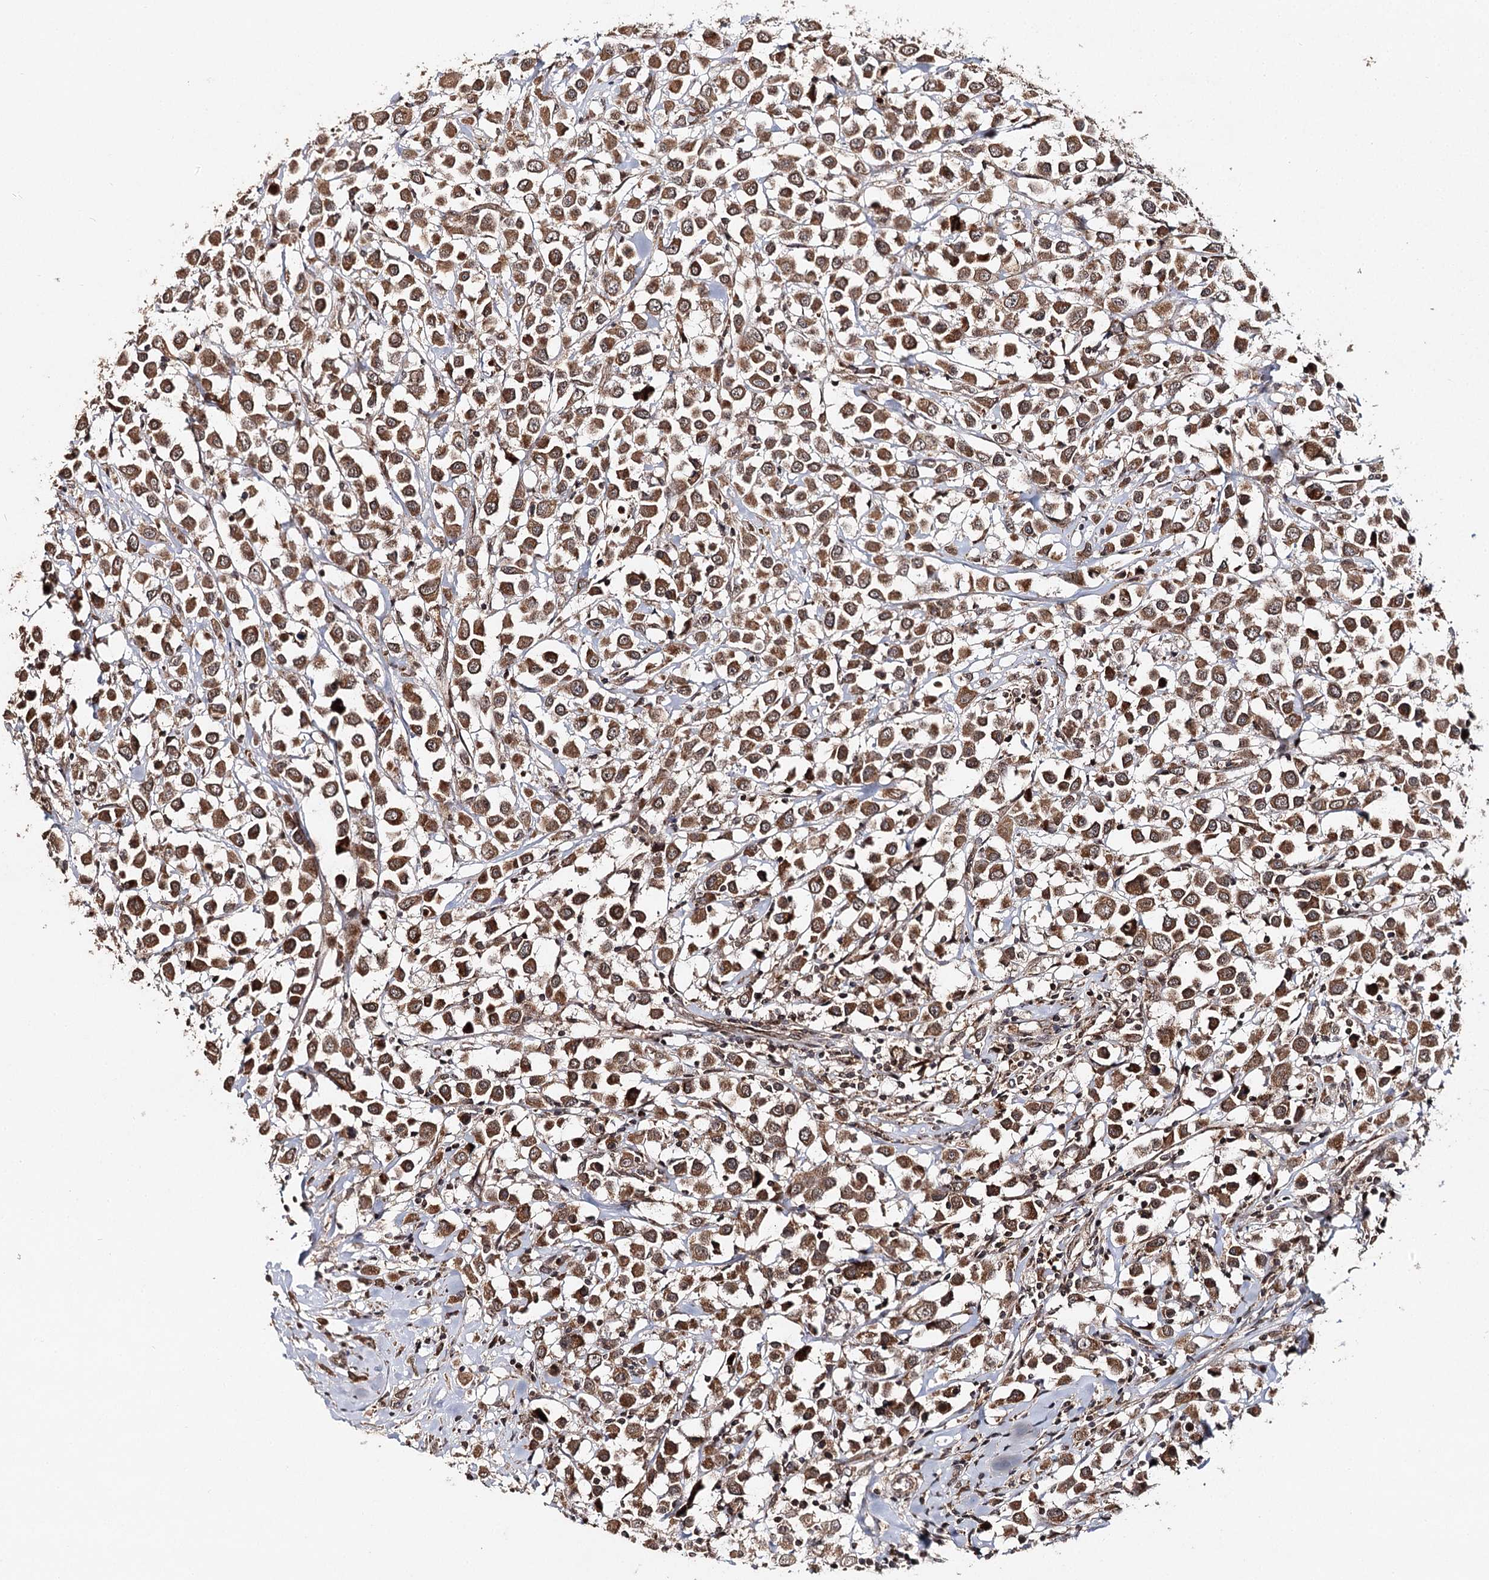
{"staining": {"intensity": "moderate", "quantity": ">75%", "location": "cytoplasmic/membranous"}, "tissue": "breast cancer", "cell_type": "Tumor cells", "image_type": "cancer", "snomed": [{"axis": "morphology", "description": "Duct carcinoma"}, {"axis": "topography", "description": "Breast"}], "caption": "Intraductal carcinoma (breast) stained with IHC displays moderate cytoplasmic/membranous positivity in about >75% of tumor cells. (Stains: DAB in brown, nuclei in blue, Microscopy: brightfield microscopy at high magnification).", "gene": "ZNRF3", "patient": {"sex": "female", "age": 61}}